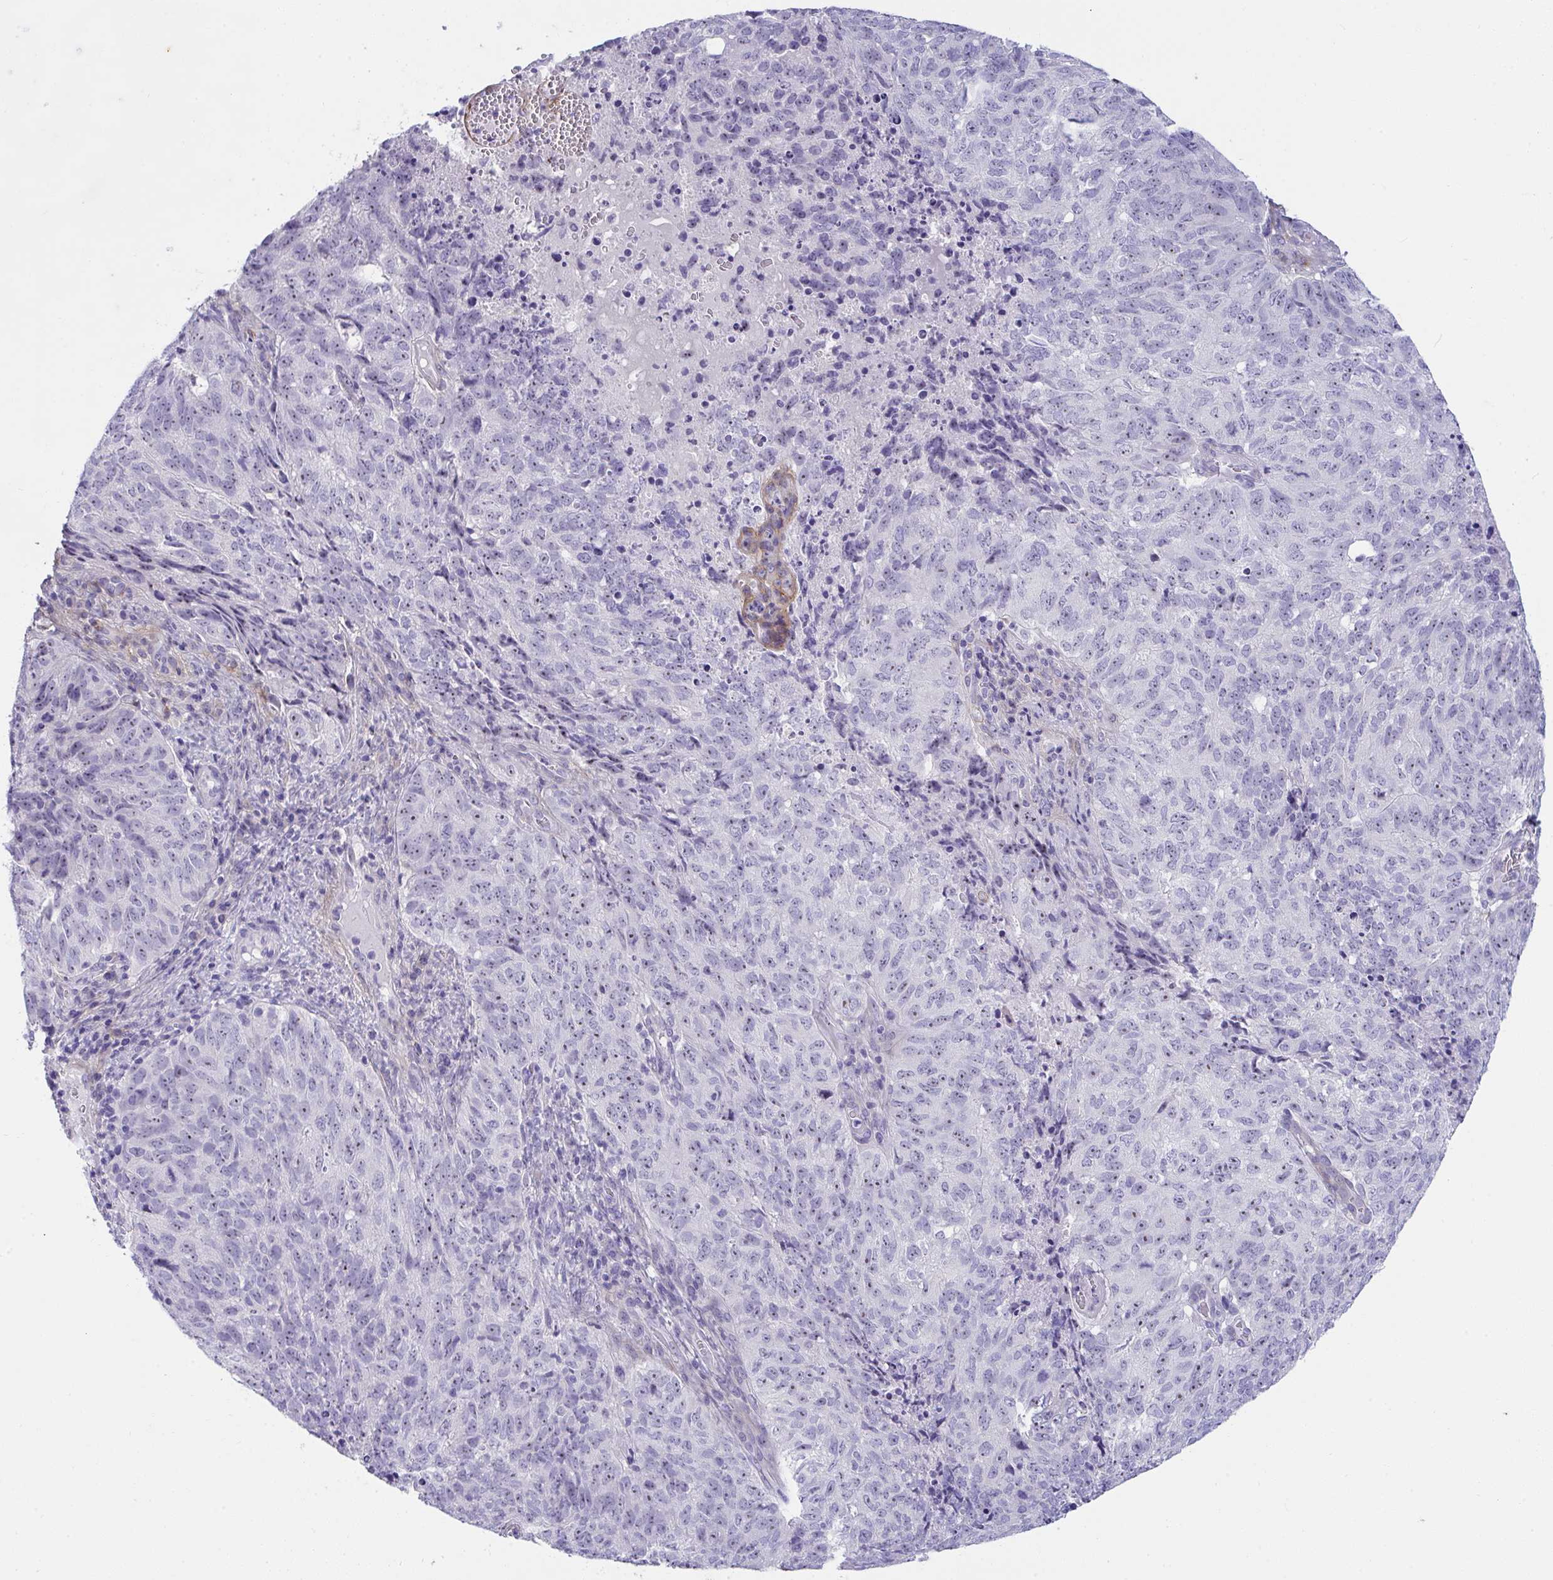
{"staining": {"intensity": "weak", "quantity": "<25%", "location": "nuclear"}, "tissue": "cervical cancer", "cell_type": "Tumor cells", "image_type": "cancer", "snomed": [{"axis": "morphology", "description": "Adenocarcinoma, NOS"}, {"axis": "topography", "description": "Cervix"}], "caption": "Adenocarcinoma (cervical) was stained to show a protein in brown. There is no significant expression in tumor cells. The staining was performed using DAB to visualize the protein expression in brown, while the nuclei were stained in blue with hematoxylin (Magnification: 20x).", "gene": "LHFPL6", "patient": {"sex": "female", "age": 38}}